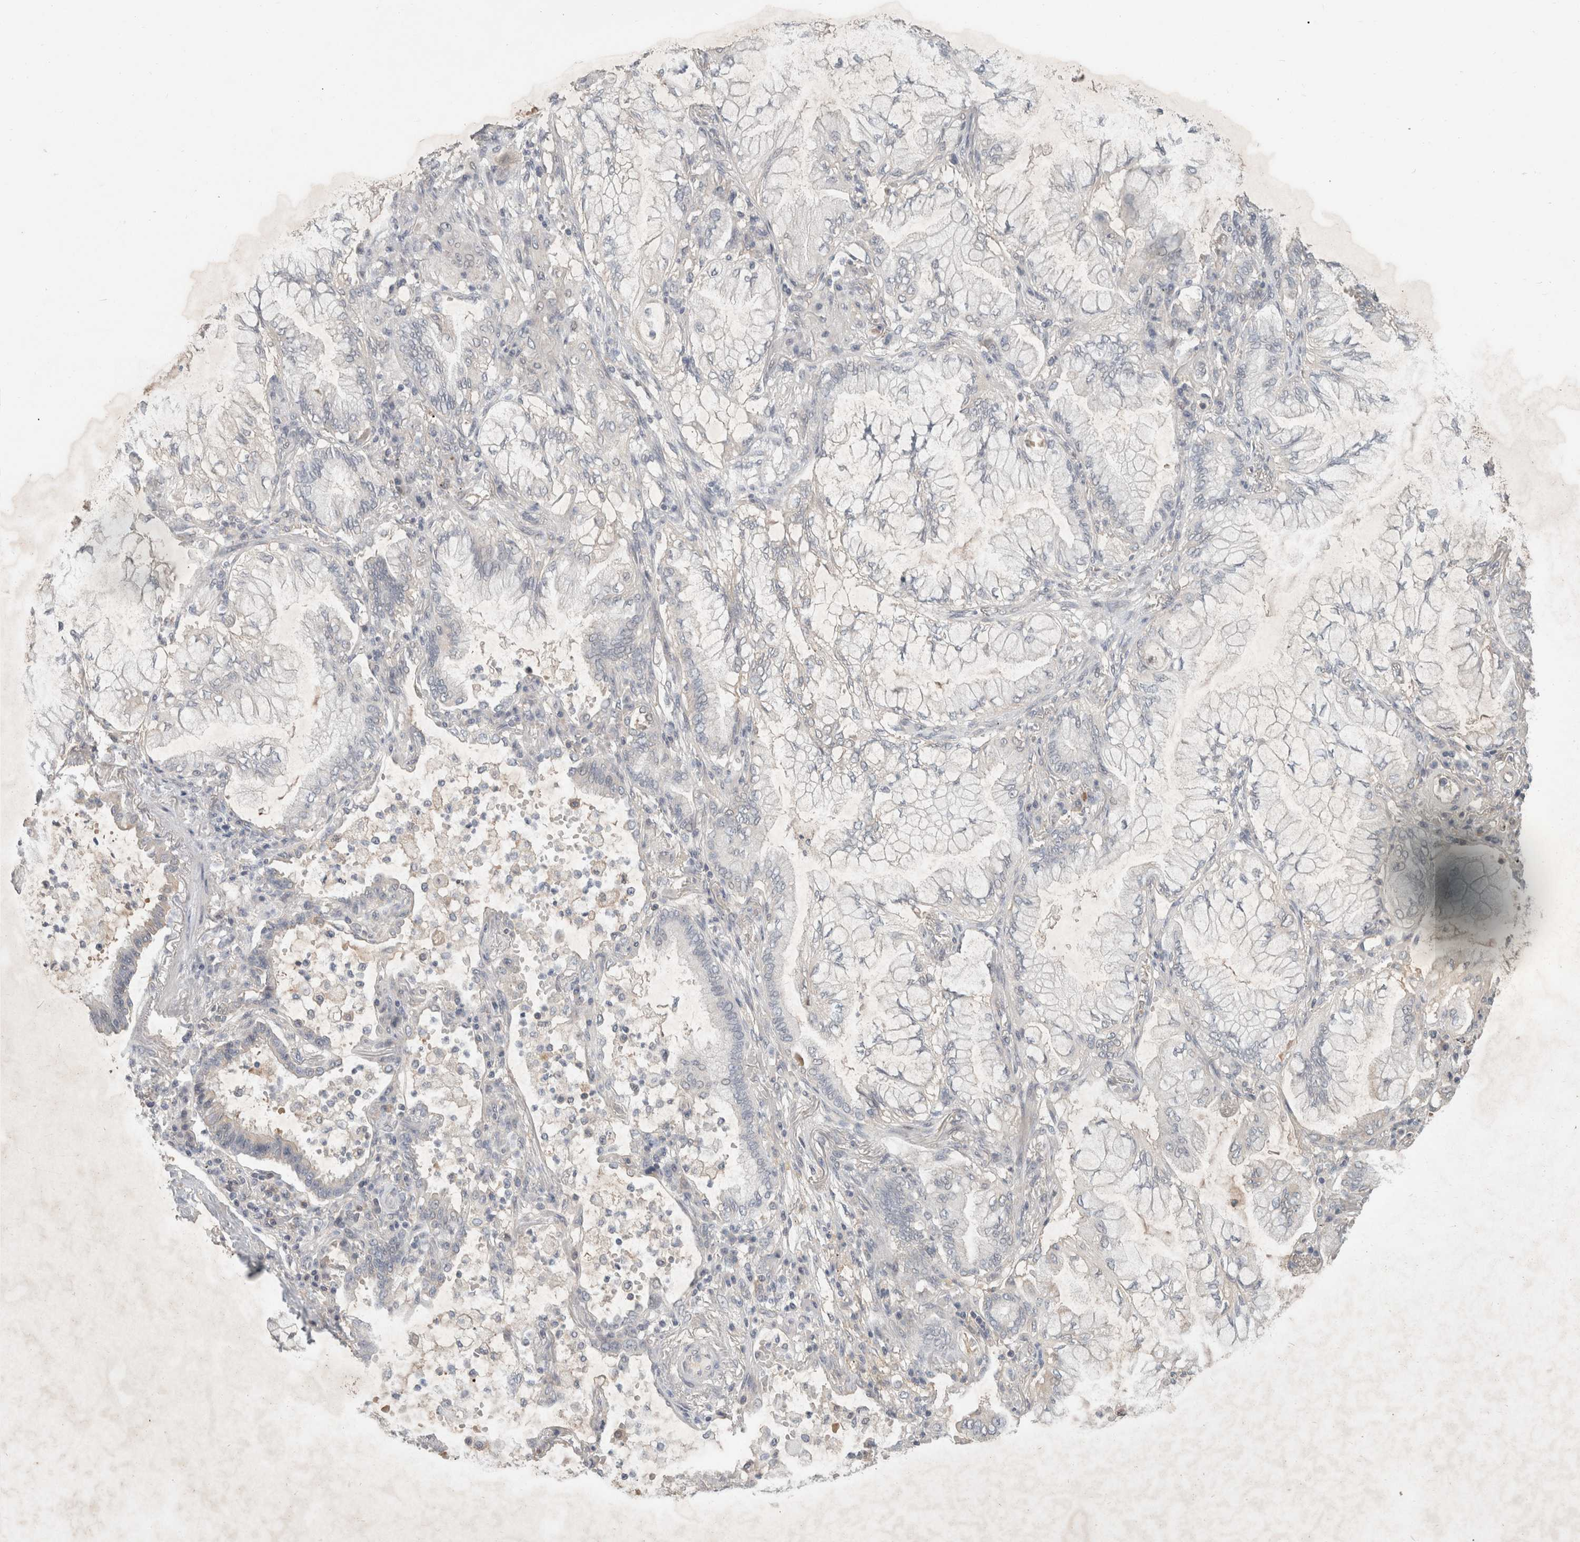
{"staining": {"intensity": "negative", "quantity": "none", "location": "none"}, "tissue": "lung cancer", "cell_type": "Tumor cells", "image_type": "cancer", "snomed": [{"axis": "morphology", "description": "Adenocarcinoma, NOS"}, {"axis": "topography", "description": "Lung"}], "caption": "Immunohistochemical staining of lung adenocarcinoma reveals no significant expression in tumor cells. (DAB (3,3'-diaminobenzidine) immunohistochemistry with hematoxylin counter stain).", "gene": "RASAL2", "patient": {"sex": "female", "age": 70}}